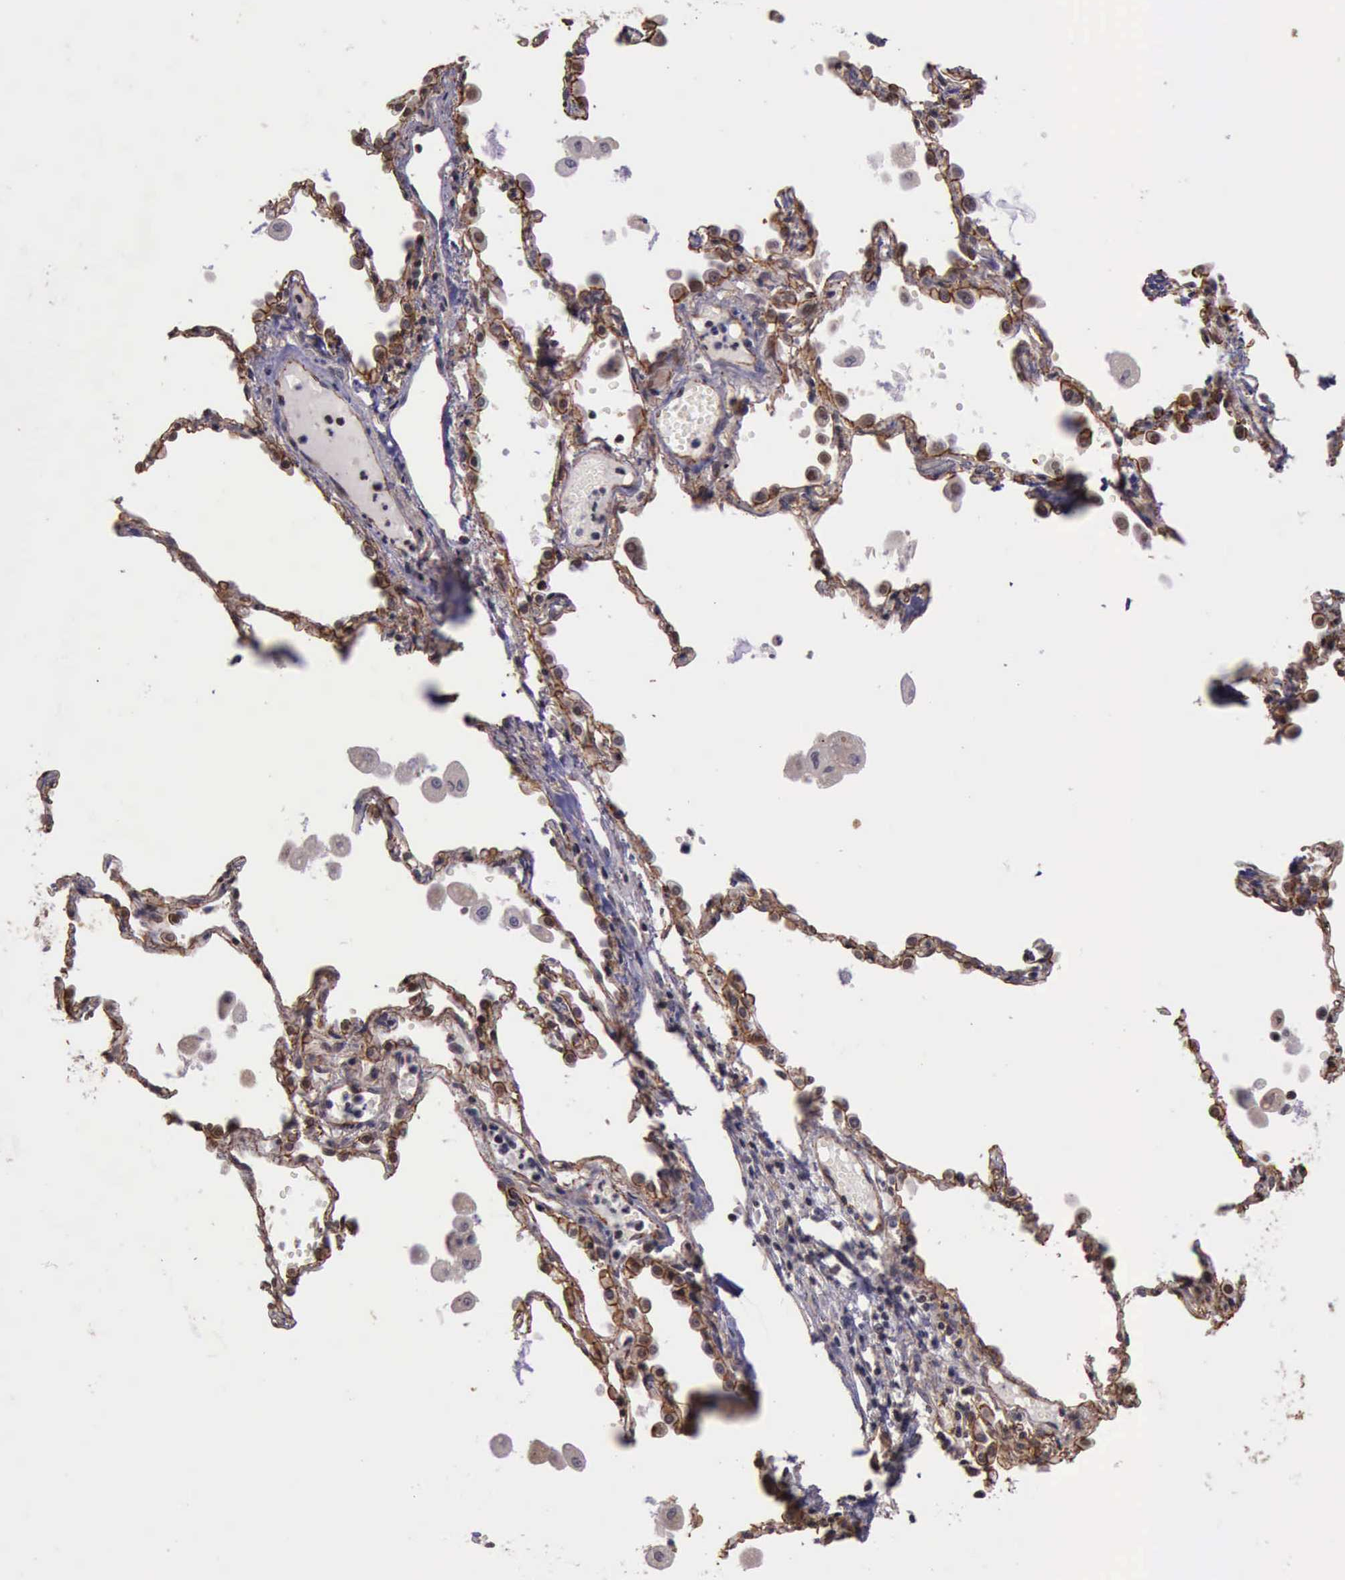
{"staining": {"intensity": "moderate", "quantity": ">75%", "location": "cytoplasmic/membranous"}, "tissue": "lung cancer", "cell_type": "Tumor cells", "image_type": "cancer", "snomed": [{"axis": "morphology", "description": "Squamous cell carcinoma, NOS"}, {"axis": "topography", "description": "Lung"}], "caption": "Lung squamous cell carcinoma stained for a protein (brown) shows moderate cytoplasmic/membranous positive expression in approximately >75% of tumor cells.", "gene": "CTNNB1", "patient": {"sex": "male", "age": 71}}